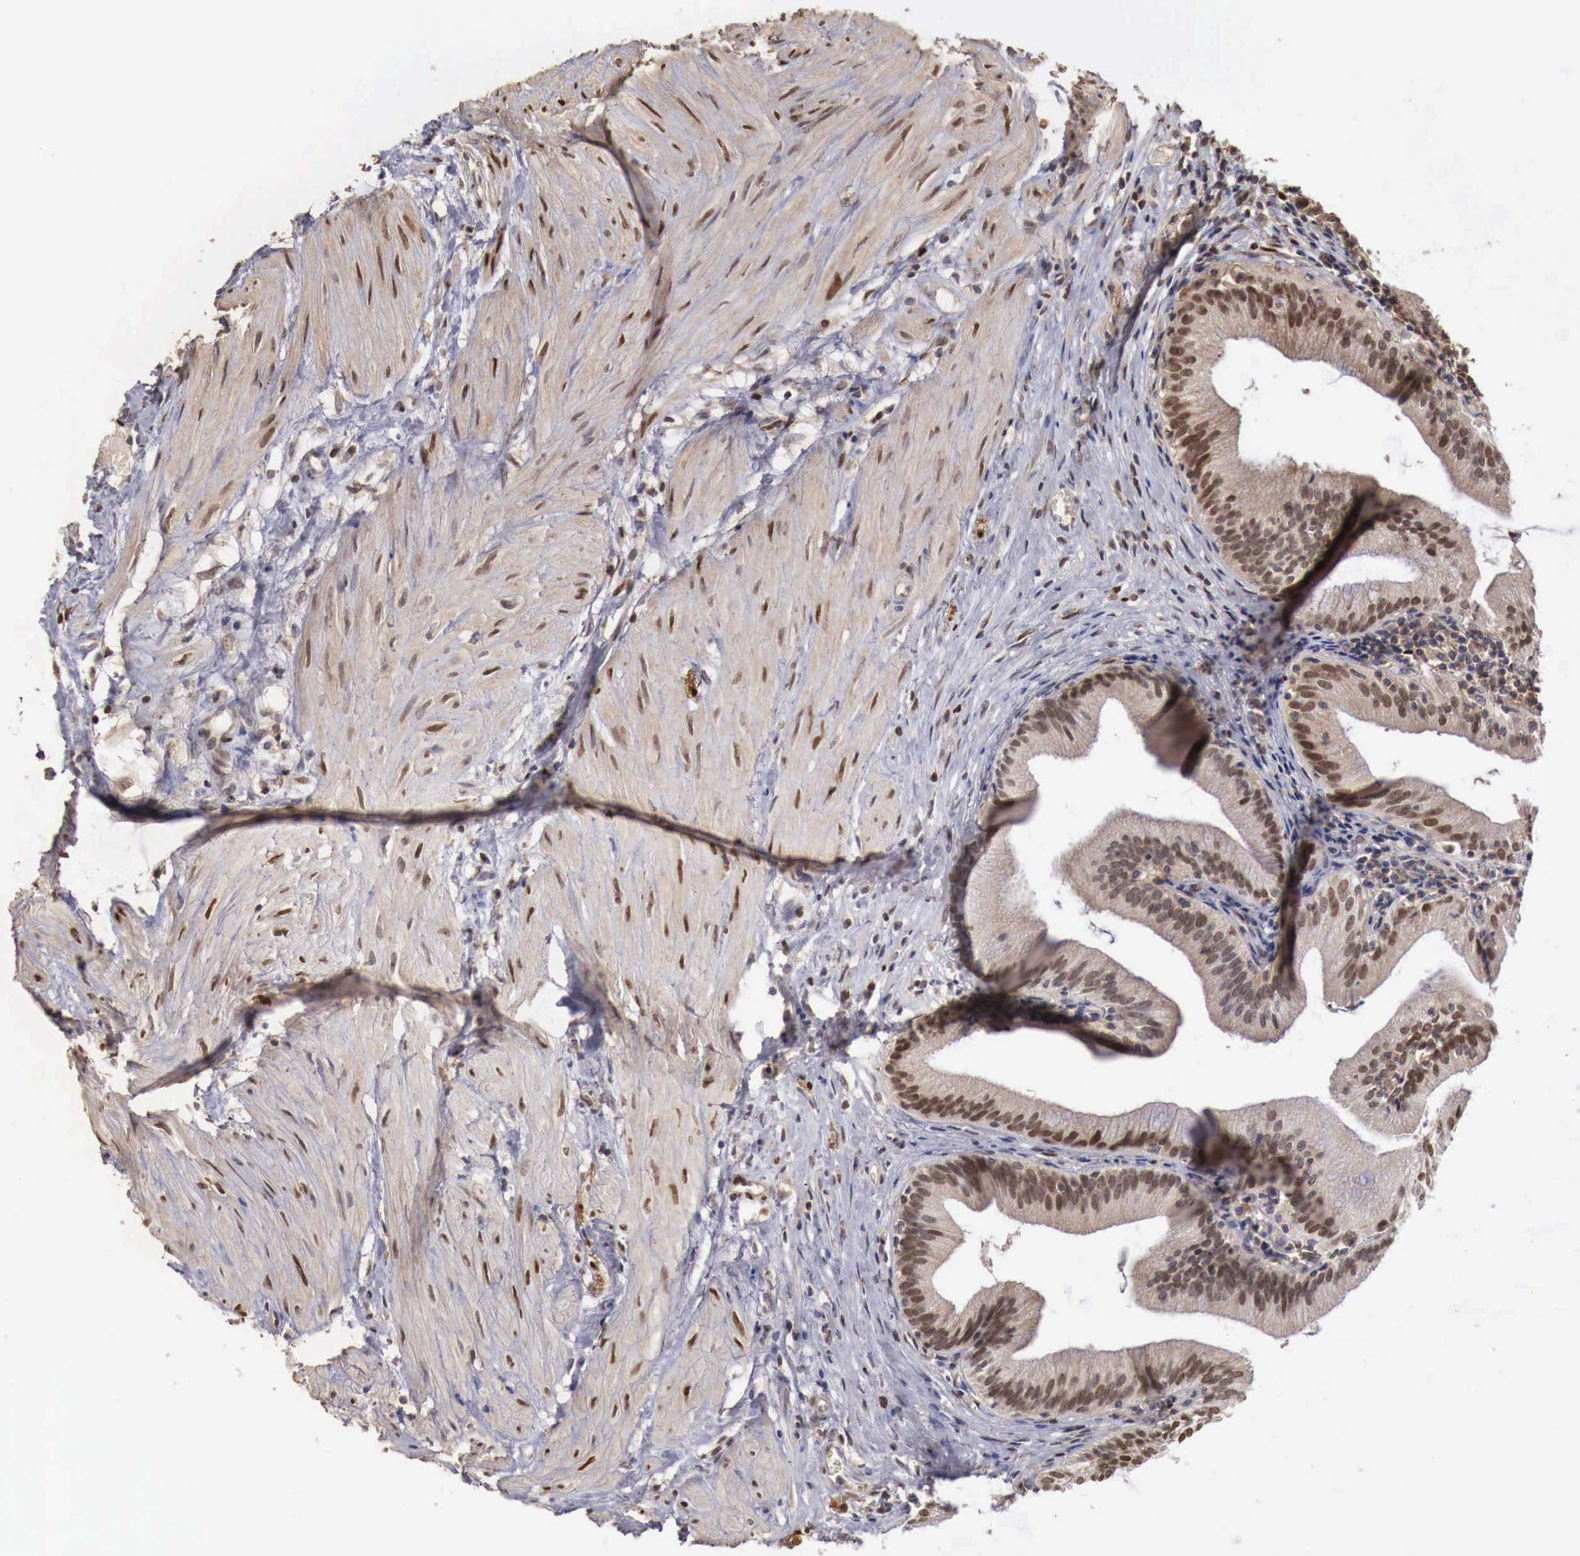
{"staining": {"intensity": "moderate", "quantity": ">75%", "location": "nuclear"}, "tissue": "gallbladder", "cell_type": "Glandular cells", "image_type": "normal", "snomed": [{"axis": "morphology", "description": "Normal tissue, NOS"}, {"axis": "topography", "description": "Gallbladder"}], "caption": "Glandular cells exhibit medium levels of moderate nuclear staining in approximately >75% of cells in normal gallbladder.", "gene": "KHDRBS2", "patient": {"sex": "male", "age": 58}}